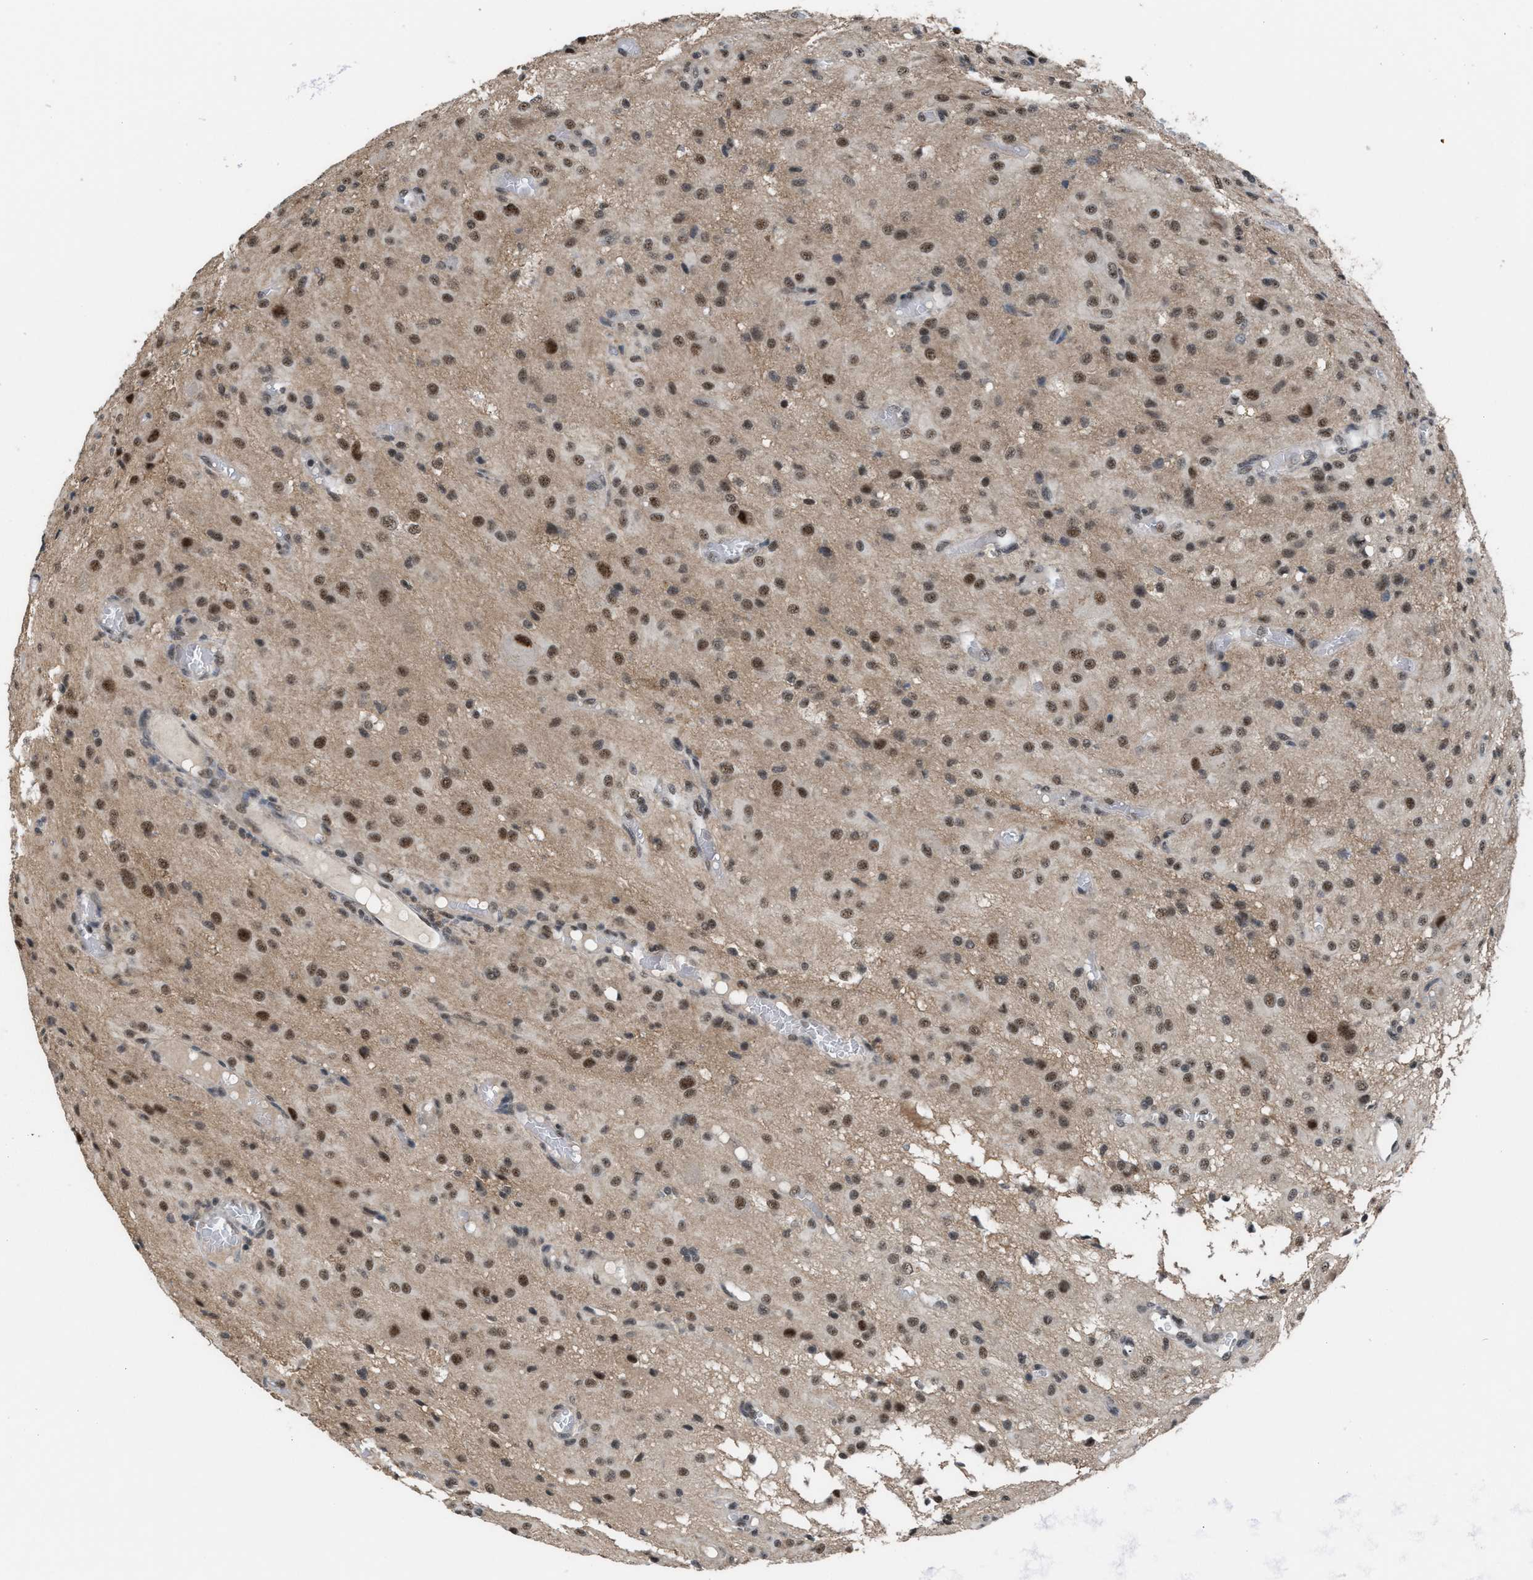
{"staining": {"intensity": "moderate", "quantity": ">75%", "location": "nuclear"}, "tissue": "glioma", "cell_type": "Tumor cells", "image_type": "cancer", "snomed": [{"axis": "morphology", "description": "Glioma, malignant, High grade"}, {"axis": "topography", "description": "Brain"}], "caption": "This is a micrograph of IHC staining of glioma, which shows moderate positivity in the nuclear of tumor cells.", "gene": "PRPF4", "patient": {"sex": "female", "age": 59}}